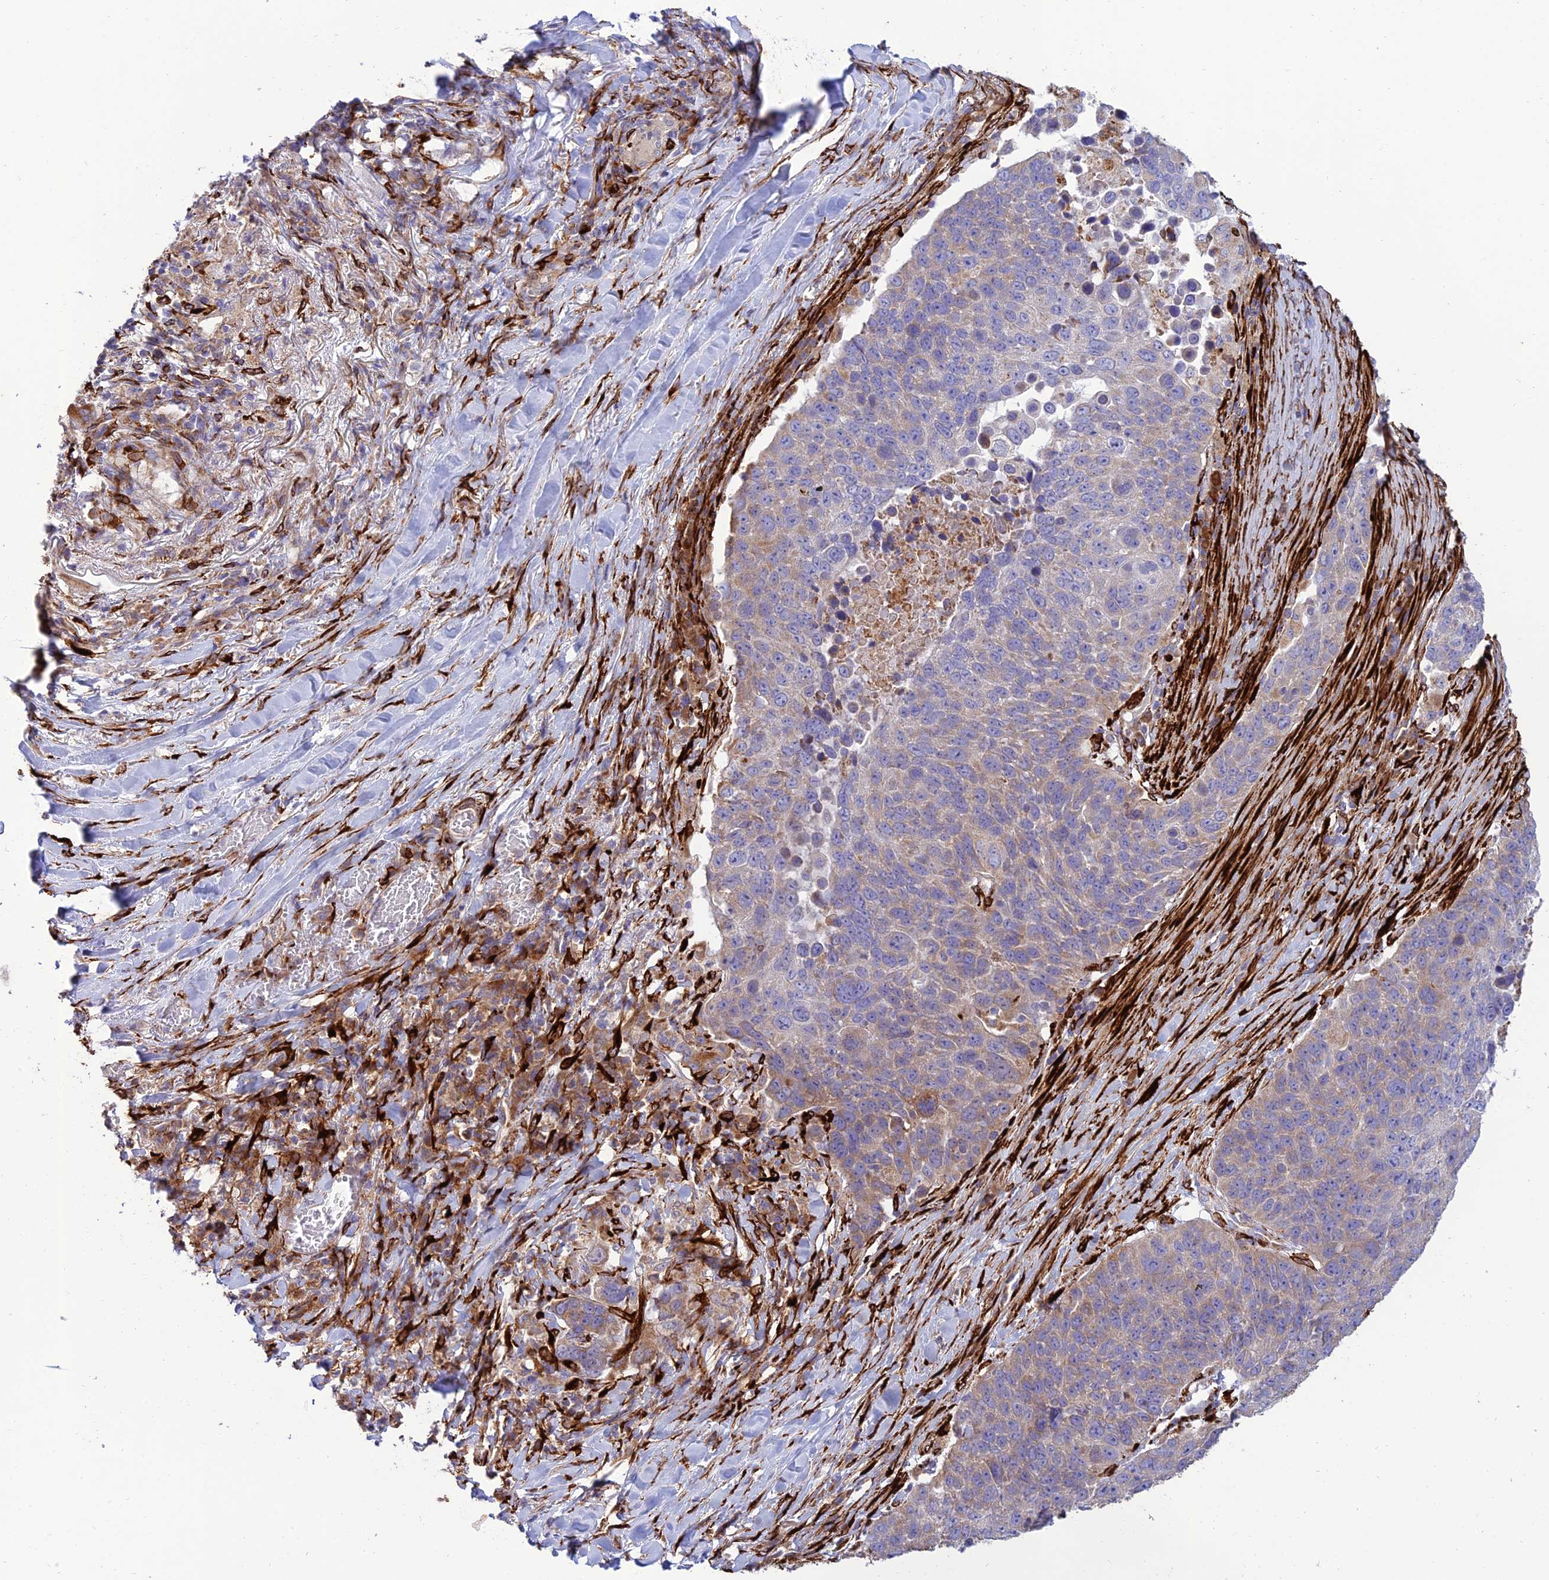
{"staining": {"intensity": "weak", "quantity": "25%-75%", "location": "cytoplasmic/membranous"}, "tissue": "lung cancer", "cell_type": "Tumor cells", "image_type": "cancer", "snomed": [{"axis": "morphology", "description": "Normal tissue, NOS"}, {"axis": "morphology", "description": "Squamous cell carcinoma, NOS"}, {"axis": "topography", "description": "Lymph node"}, {"axis": "topography", "description": "Lung"}], "caption": "IHC histopathology image of lung squamous cell carcinoma stained for a protein (brown), which reveals low levels of weak cytoplasmic/membranous expression in about 25%-75% of tumor cells.", "gene": "RCN3", "patient": {"sex": "male", "age": 66}}